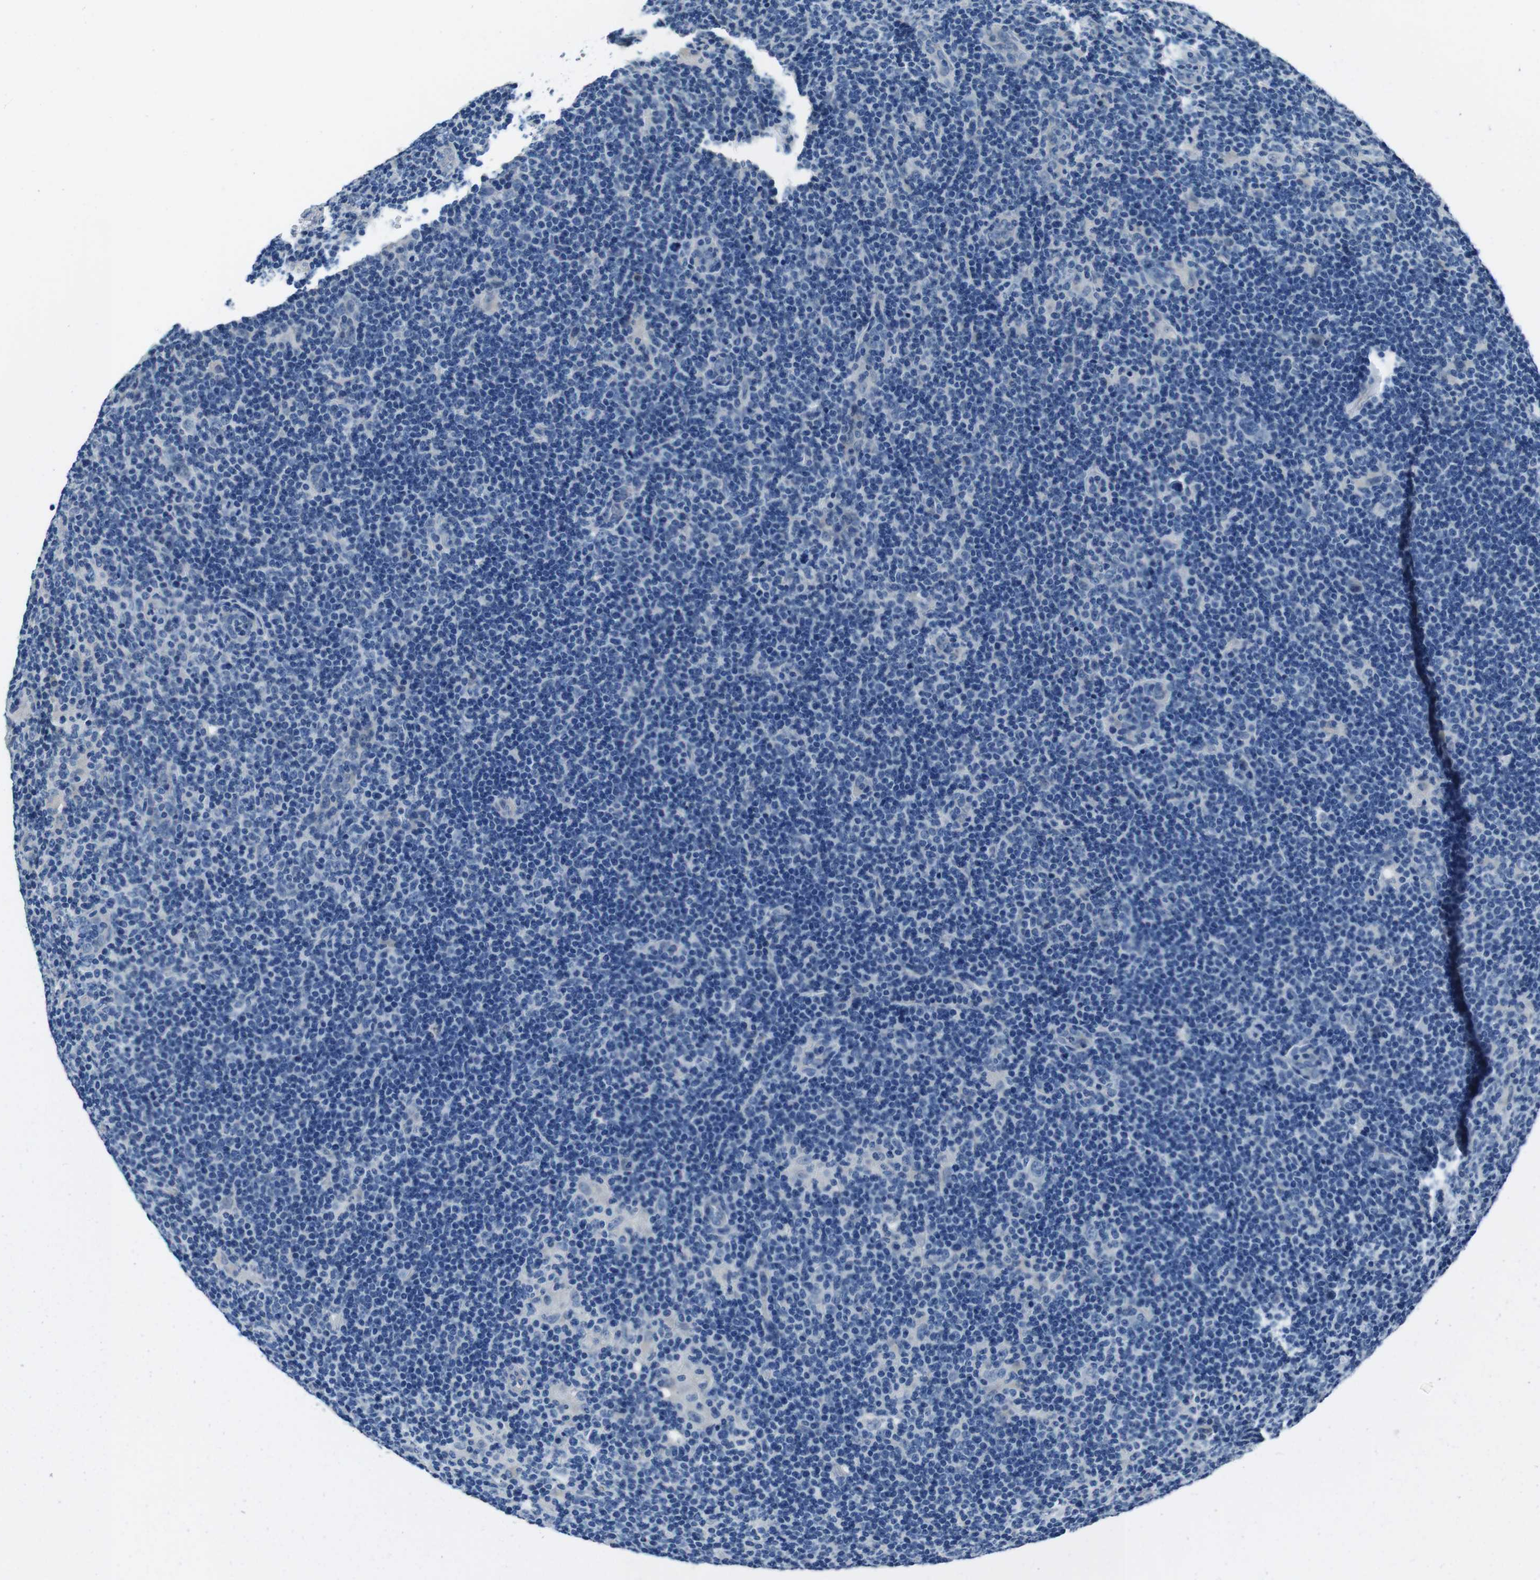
{"staining": {"intensity": "negative", "quantity": "none", "location": "none"}, "tissue": "lymphoma", "cell_type": "Tumor cells", "image_type": "cancer", "snomed": [{"axis": "morphology", "description": "Hodgkin's disease, NOS"}, {"axis": "topography", "description": "Lymph node"}], "caption": "Tumor cells are negative for protein expression in human Hodgkin's disease. Brightfield microscopy of immunohistochemistry stained with DAB (3,3'-diaminobenzidine) (brown) and hematoxylin (blue), captured at high magnification.", "gene": "CASQ1", "patient": {"sex": "female", "age": 57}}